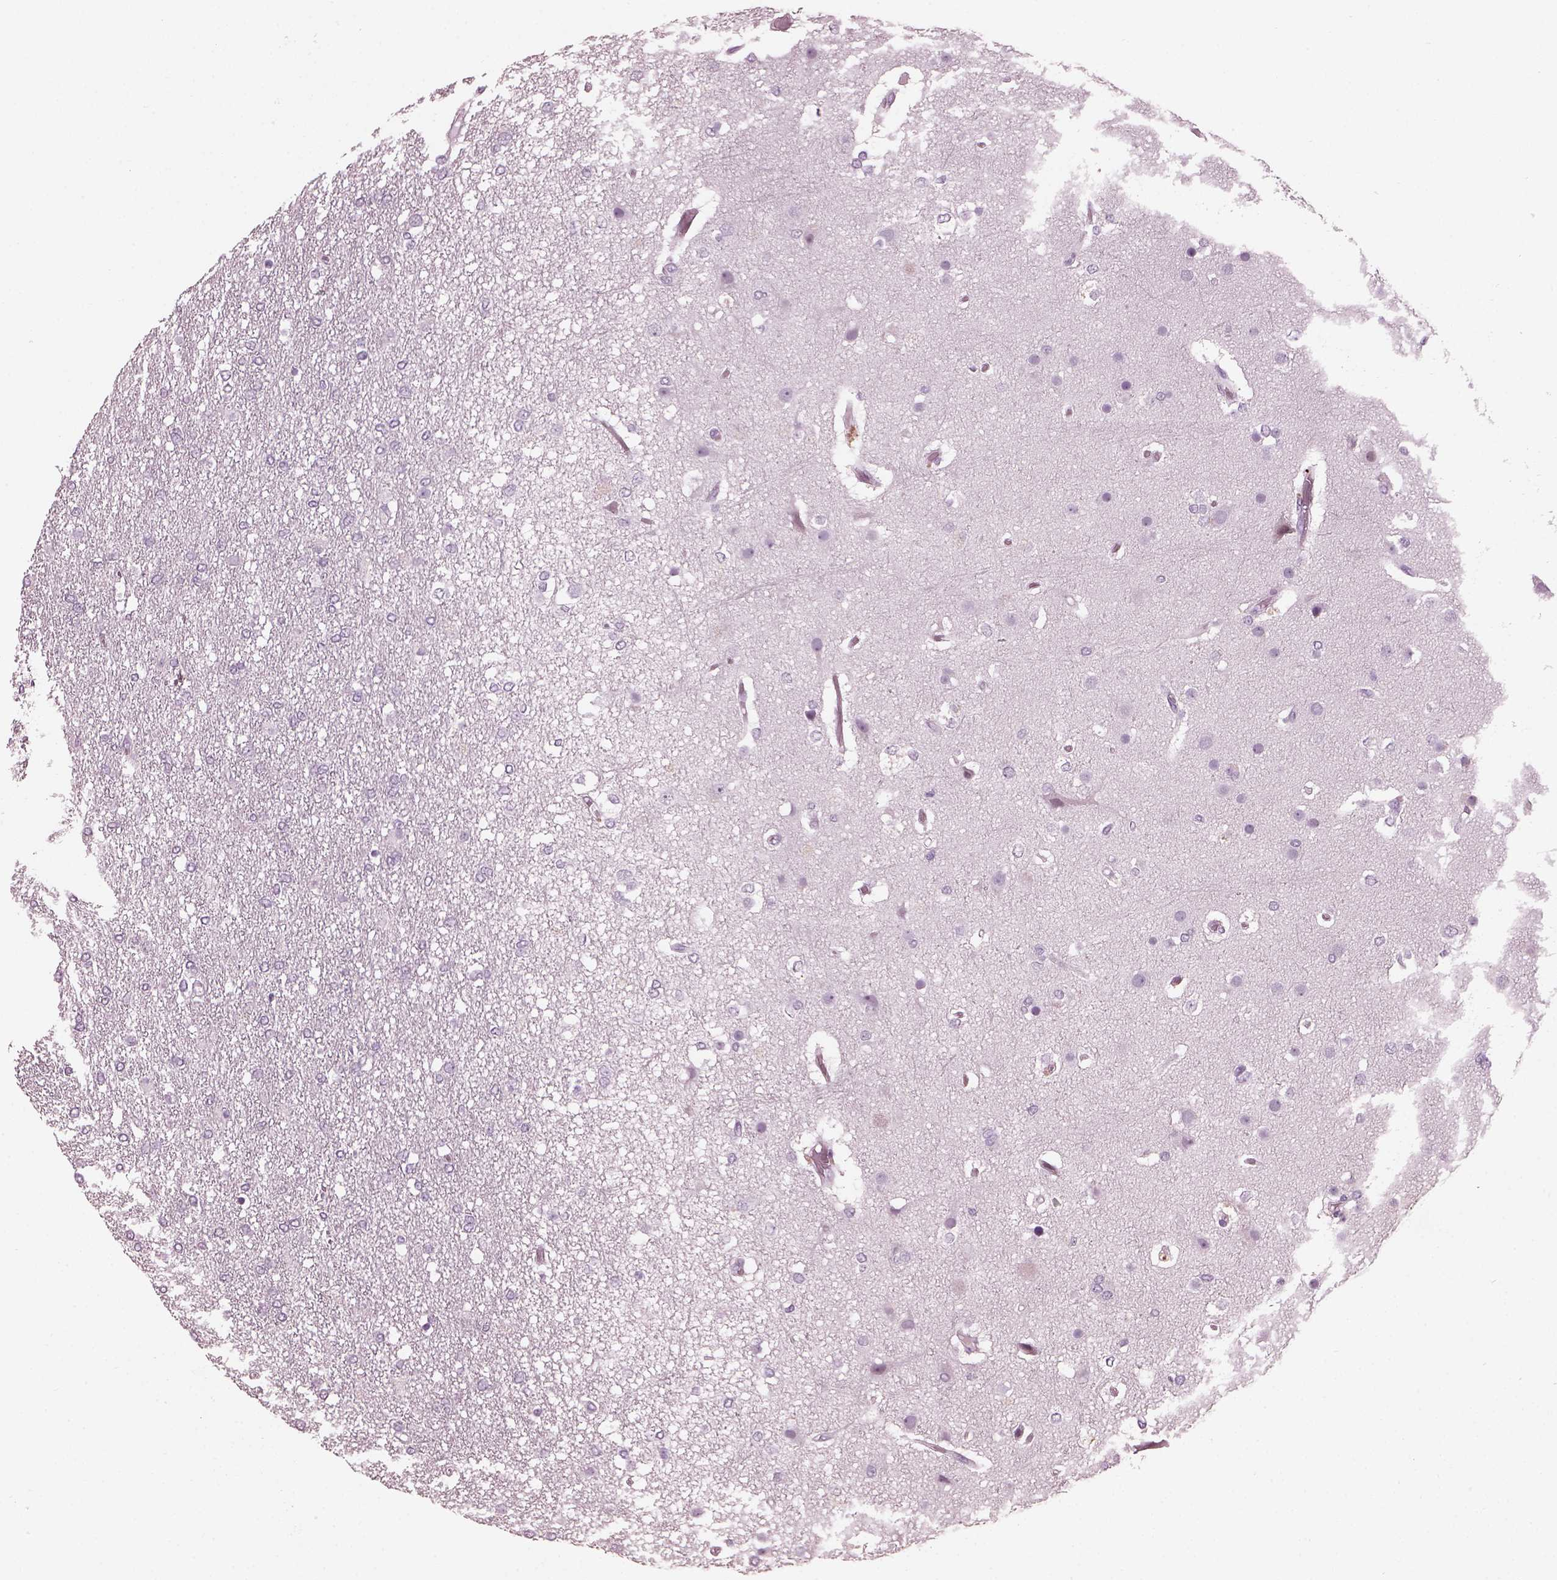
{"staining": {"intensity": "negative", "quantity": "none", "location": "none"}, "tissue": "glioma", "cell_type": "Tumor cells", "image_type": "cancer", "snomed": [{"axis": "morphology", "description": "Glioma, malignant, High grade"}, {"axis": "topography", "description": "Brain"}], "caption": "Immunohistochemistry (IHC) image of neoplastic tissue: human malignant glioma (high-grade) stained with DAB exhibits no significant protein positivity in tumor cells.", "gene": "HYDIN", "patient": {"sex": "female", "age": 61}}